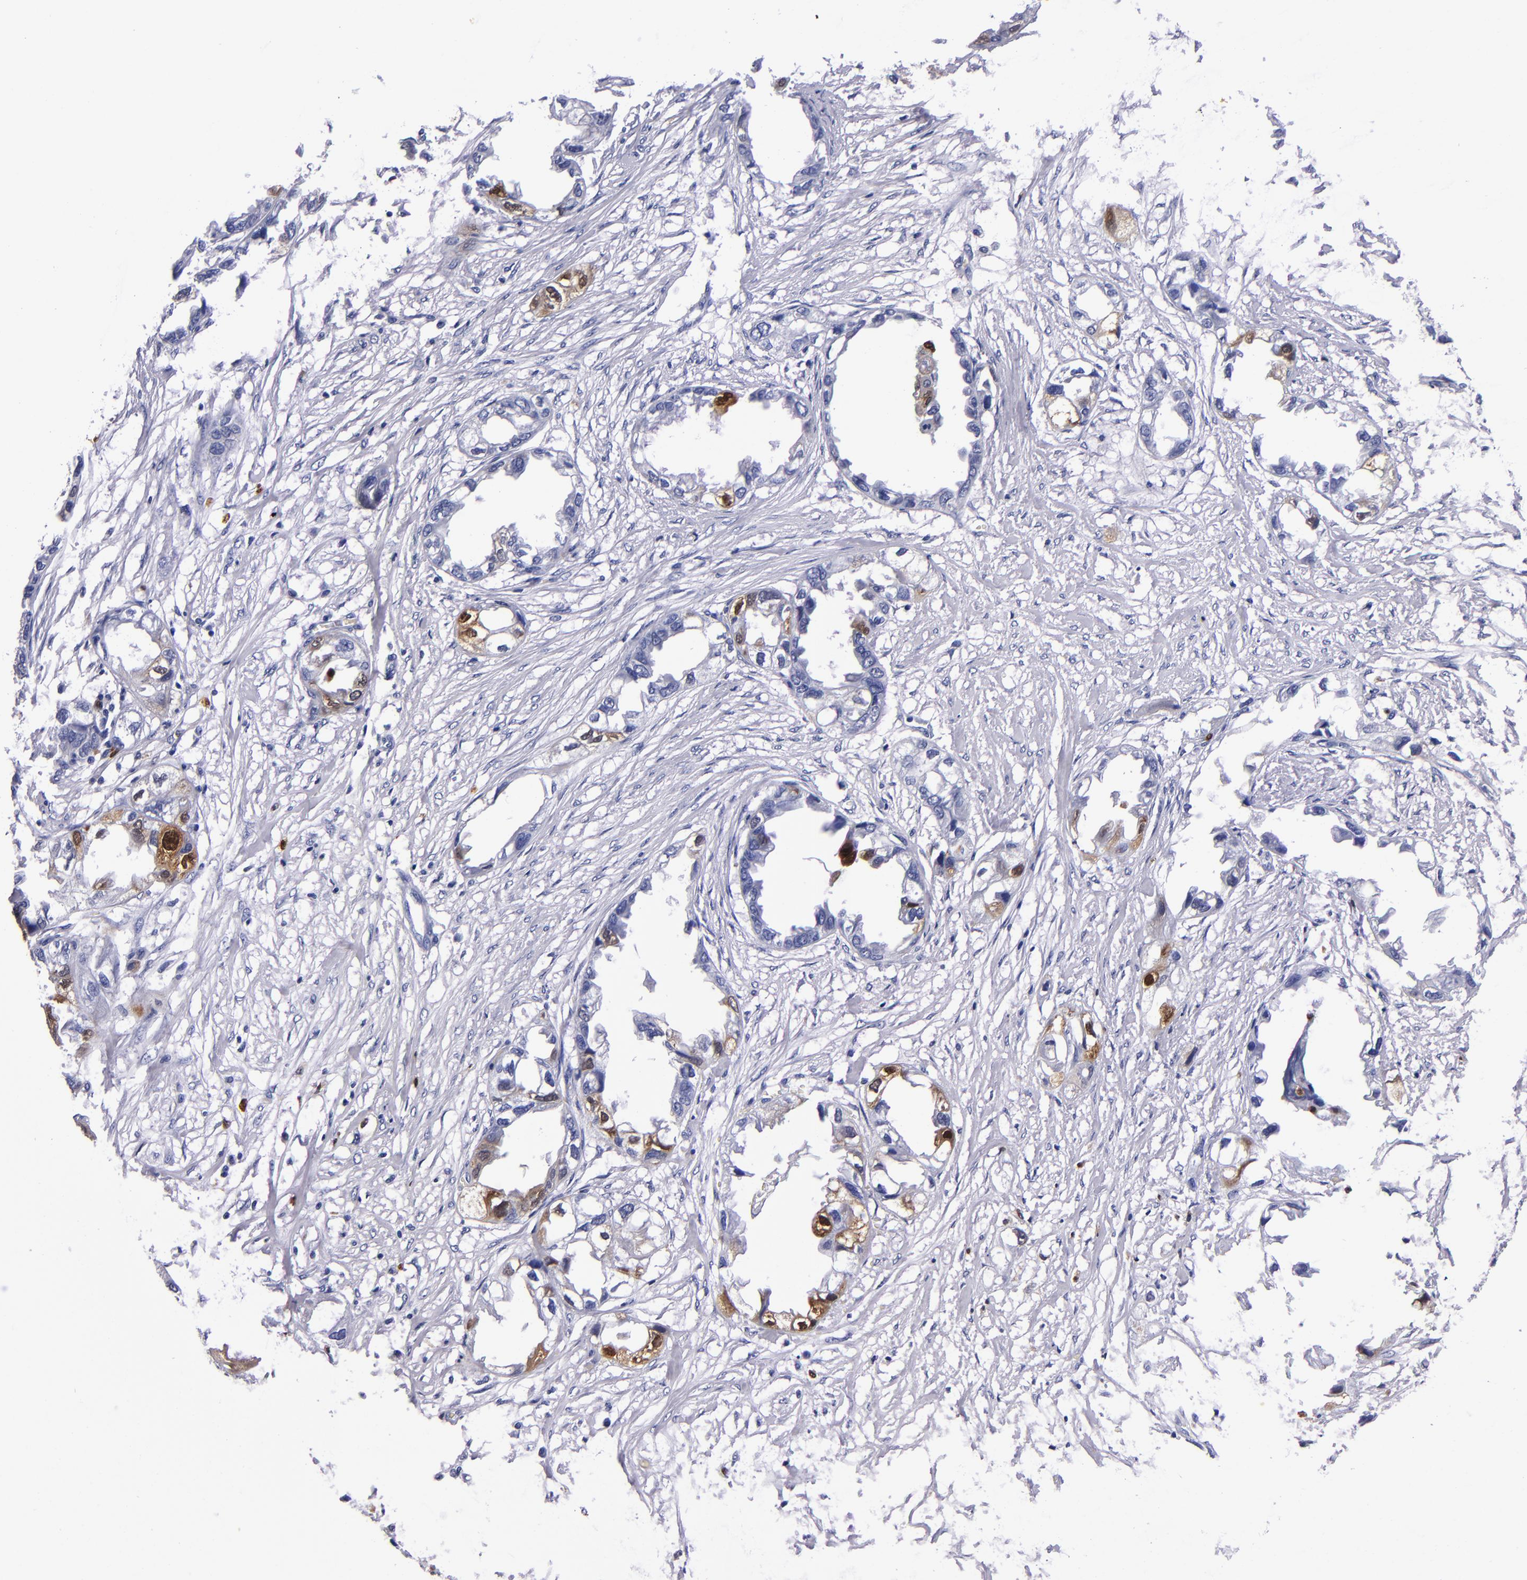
{"staining": {"intensity": "strong", "quantity": "25%-75%", "location": "cytoplasmic/membranous,nuclear"}, "tissue": "endometrial cancer", "cell_type": "Tumor cells", "image_type": "cancer", "snomed": [{"axis": "morphology", "description": "Adenocarcinoma, NOS"}, {"axis": "topography", "description": "Endometrium"}], "caption": "Brown immunohistochemical staining in human endometrial adenocarcinoma reveals strong cytoplasmic/membranous and nuclear positivity in approximately 25%-75% of tumor cells. Immunohistochemistry (ihc) stains the protein of interest in brown and the nuclei are stained blue.", "gene": "S100A8", "patient": {"sex": "female", "age": 67}}